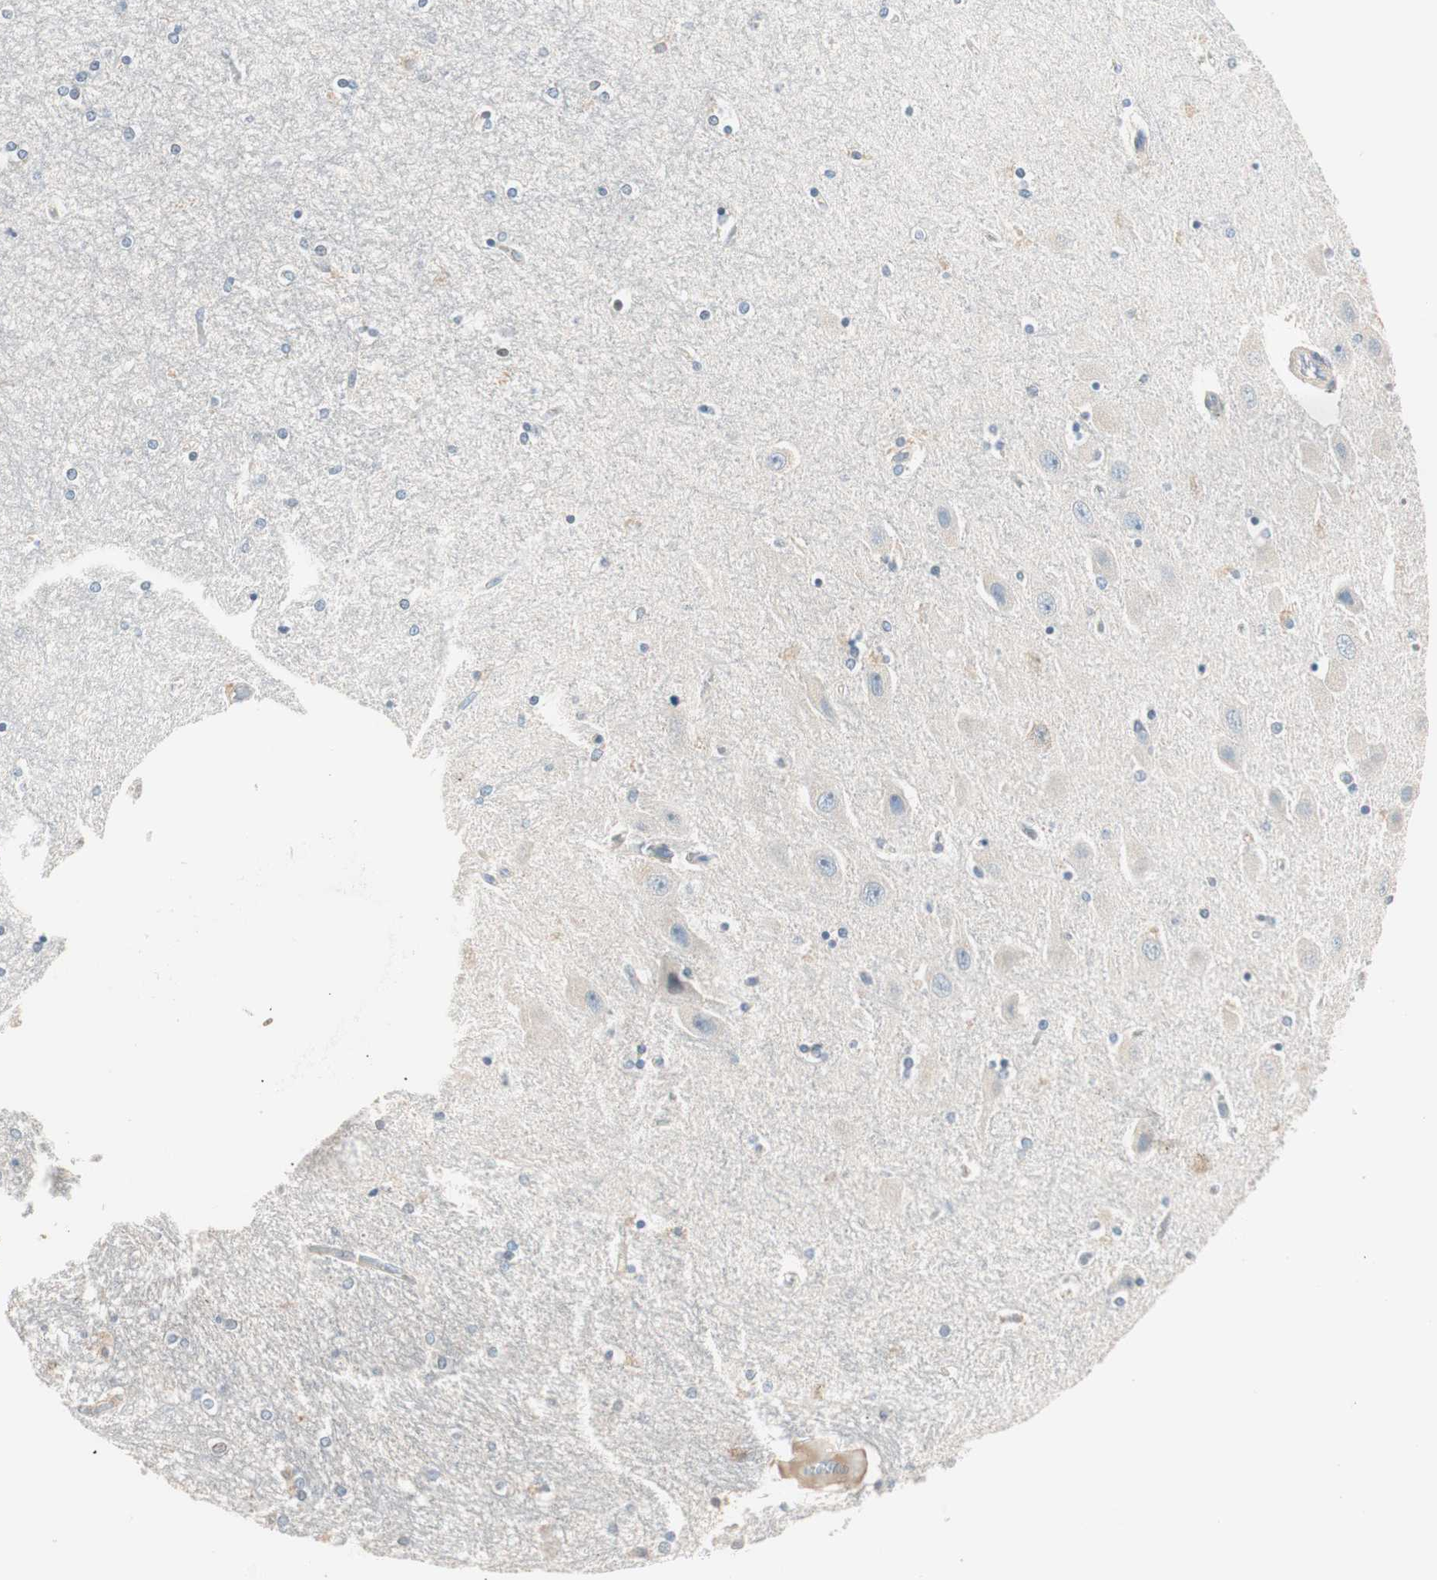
{"staining": {"intensity": "negative", "quantity": "none", "location": "none"}, "tissue": "hippocampus", "cell_type": "Glial cells", "image_type": "normal", "snomed": [{"axis": "morphology", "description": "Normal tissue, NOS"}, {"axis": "topography", "description": "Hippocampus"}], "caption": "There is no significant staining in glial cells of hippocampus. Nuclei are stained in blue.", "gene": "RAD54B", "patient": {"sex": "female", "age": 54}}